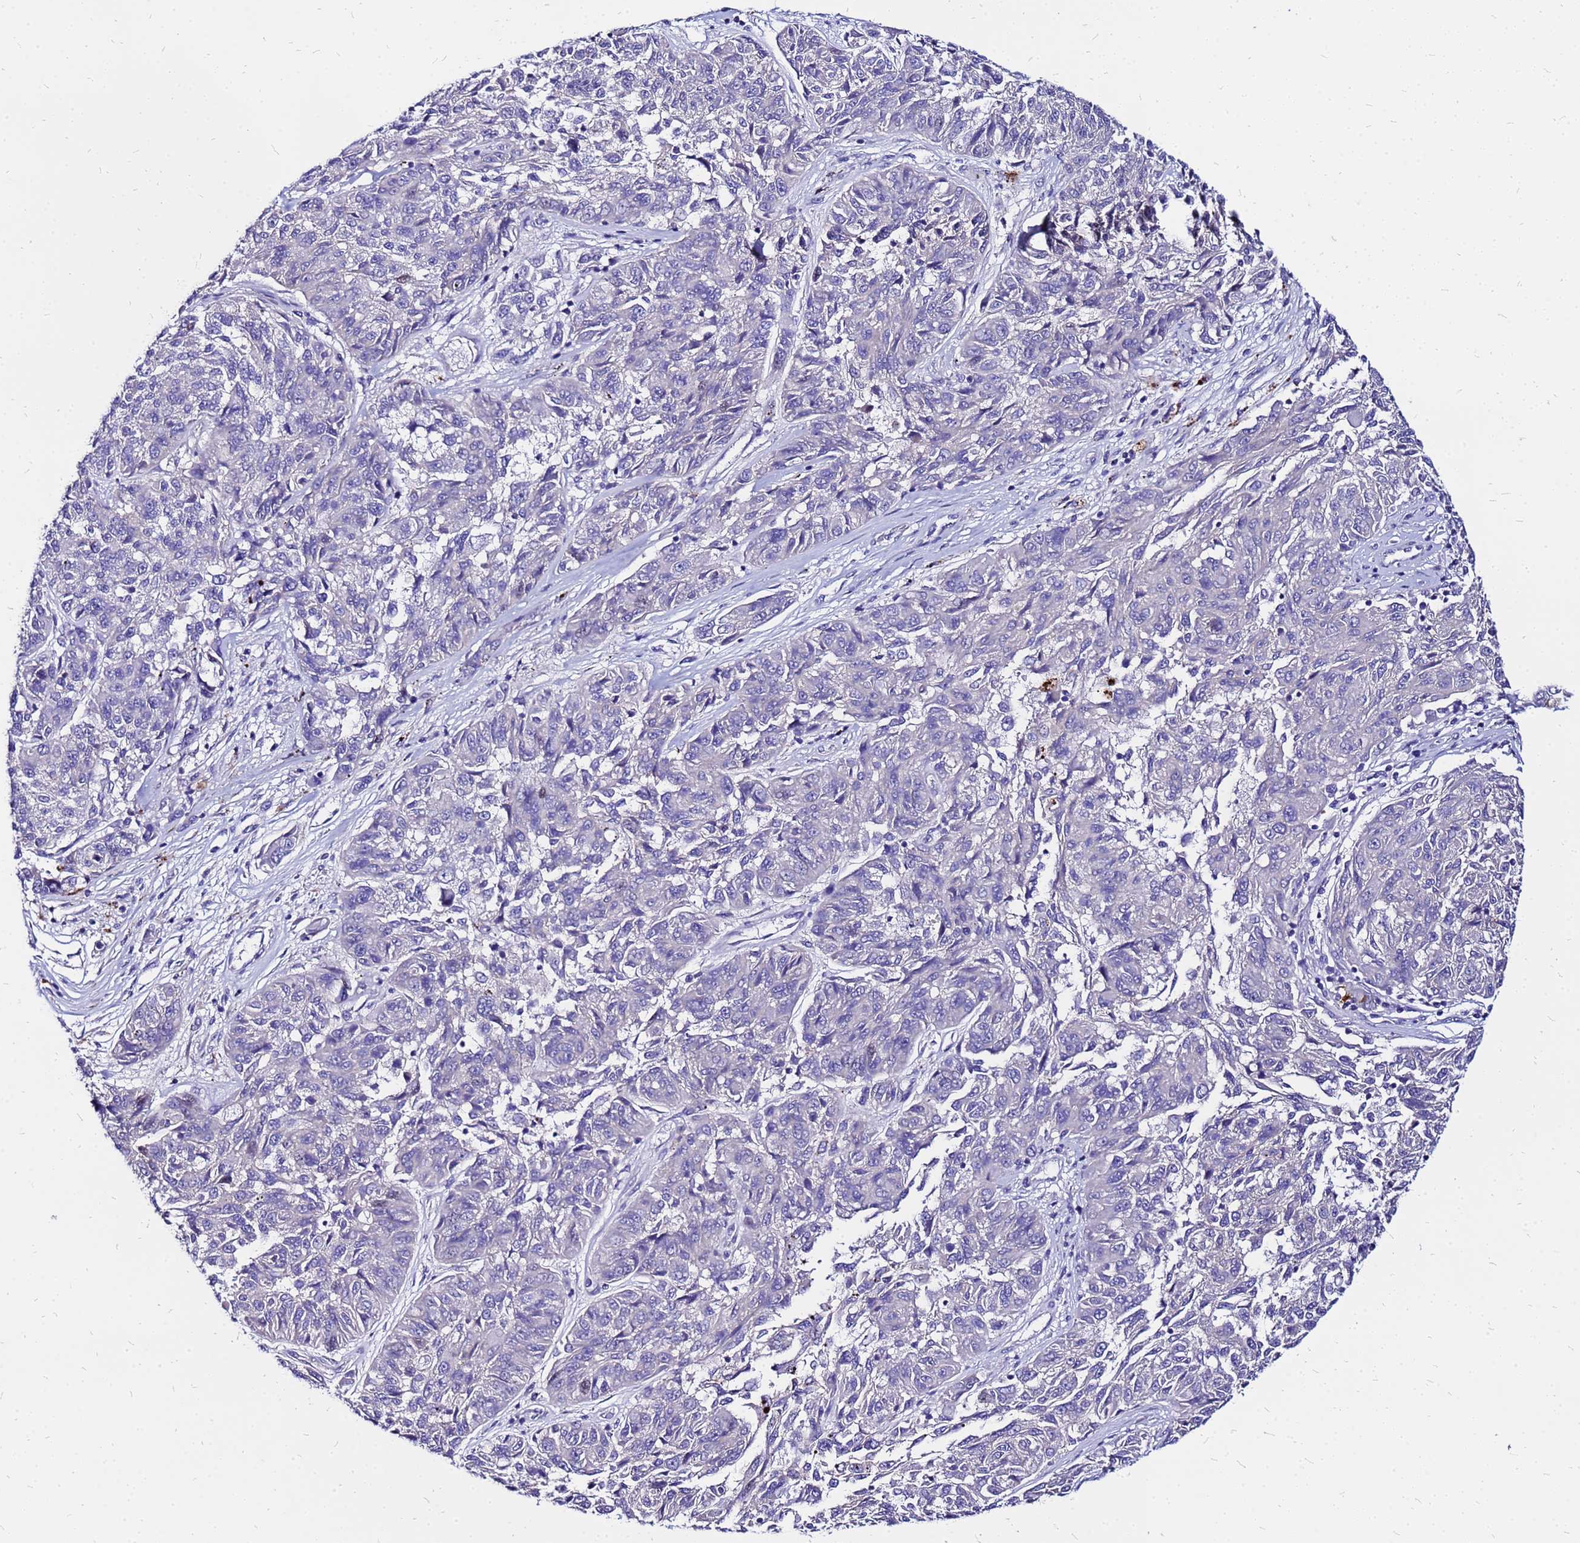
{"staining": {"intensity": "negative", "quantity": "none", "location": "none"}, "tissue": "melanoma", "cell_type": "Tumor cells", "image_type": "cancer", "snomed": [{"axis": "morphology", "description": "Malignant melanoma, NOS"}, {"axis": "topography", "description": "Skin"}], "caption": "IHC histopathology image of malignant melanoma stained for a protein (brown), which demonstrates no positivity in tumor cells.", "gene": "ARHGEF5", "patient": {"sex": "male", "age": 53}}